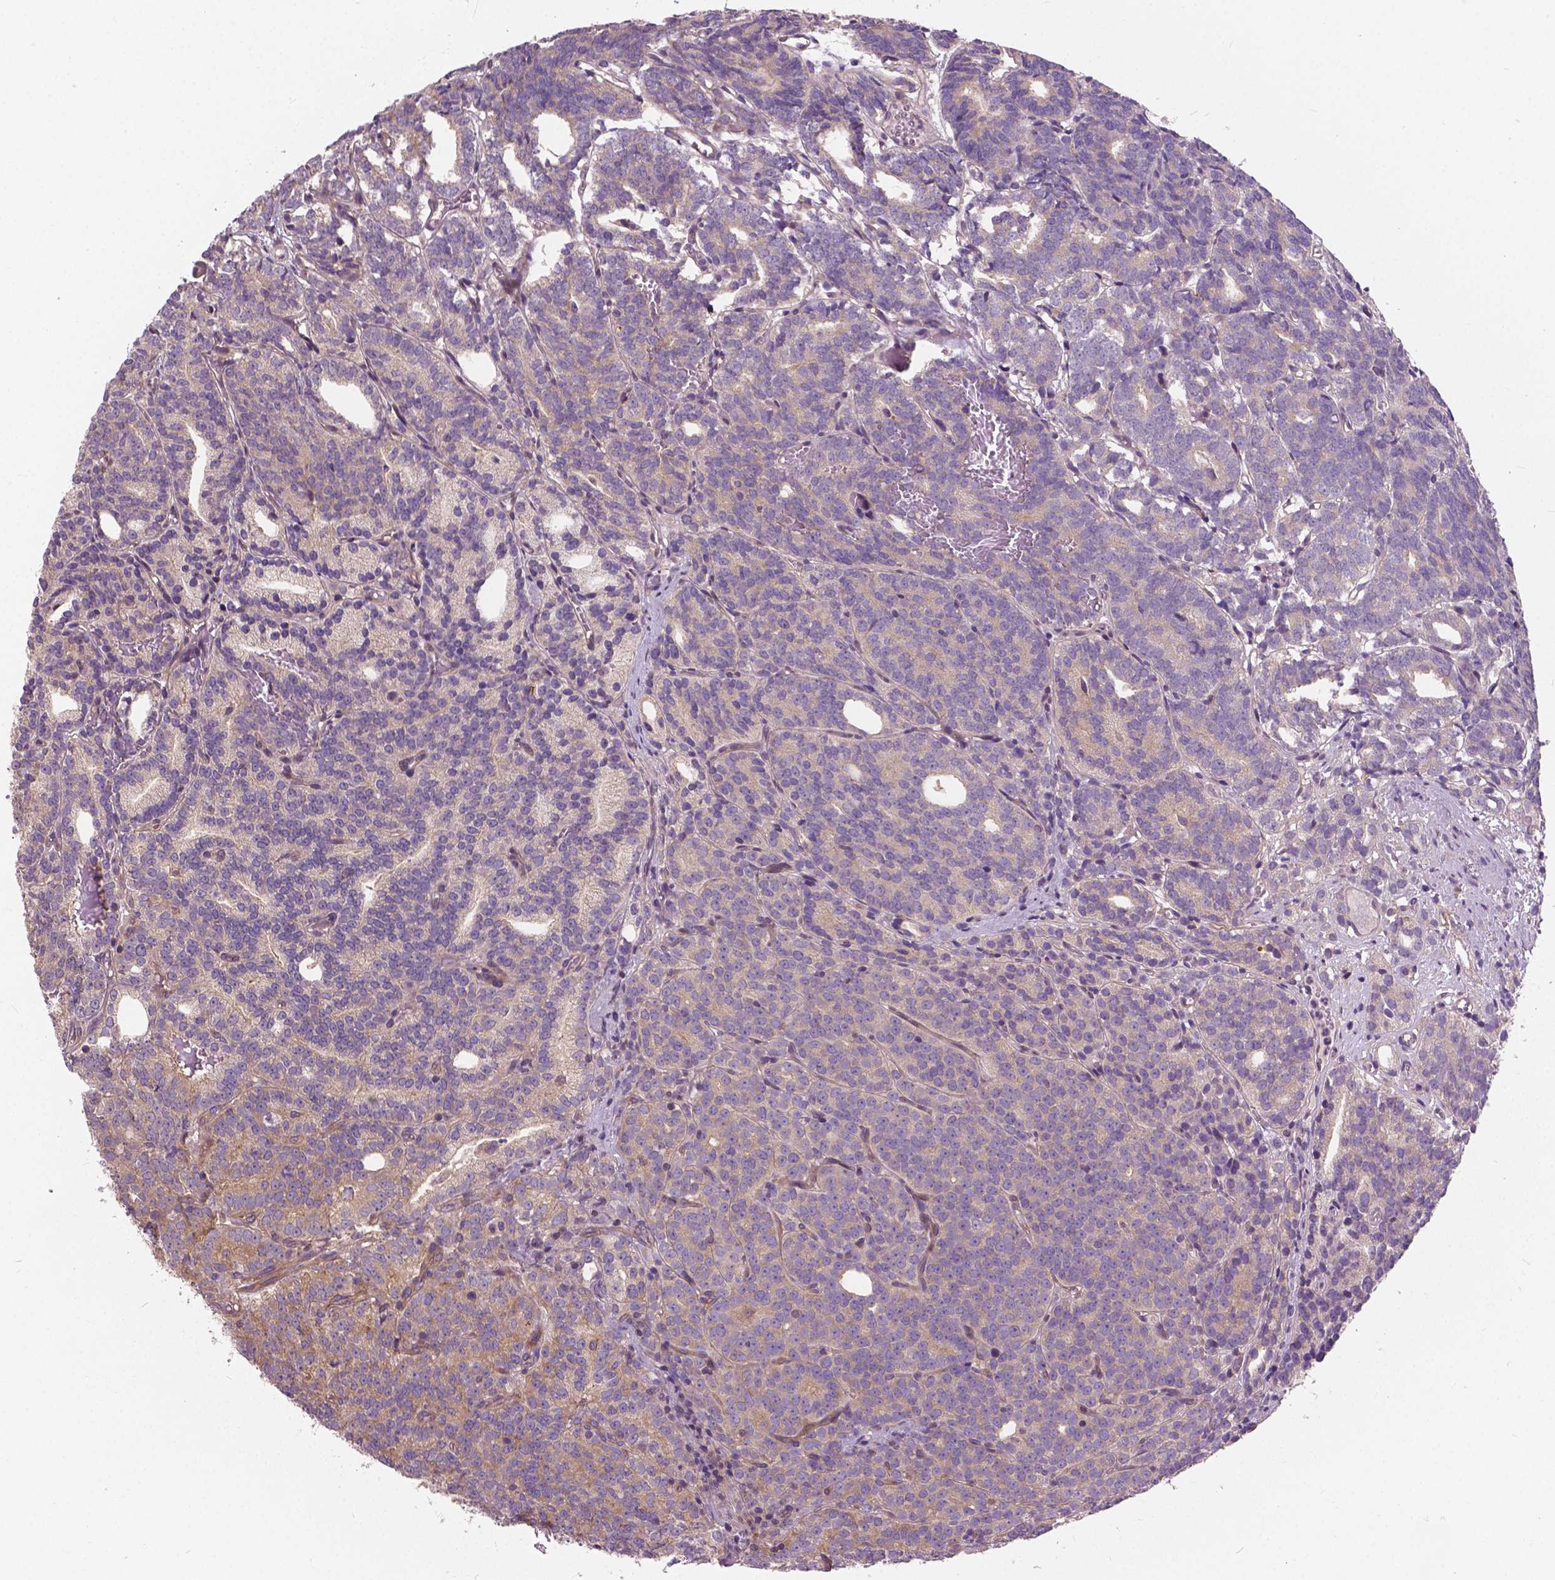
{"staining": {"intensity": "moderate", "quantity": "<25%", "location": "cytoplasmic/membranous"}, "tissue": "prostate cancer", "cell_type": "Tumor cells", "image_type": "cancer", "snomed": [{"axis": "morphology", "description": "Adenocarcinoma, High grade"}, {"axis": "topography", "description": "Prostate"}], "caption": "DAB immunohistochemical staining of human prostate cancer displays moderate cytoplasmic/membranous protein staining in about <25% of tumor cells. (DAB IHC with brightfield microscopy, high magnification).", "gene": "MZT1", "patient": {"sex": "male", "age": 53}}